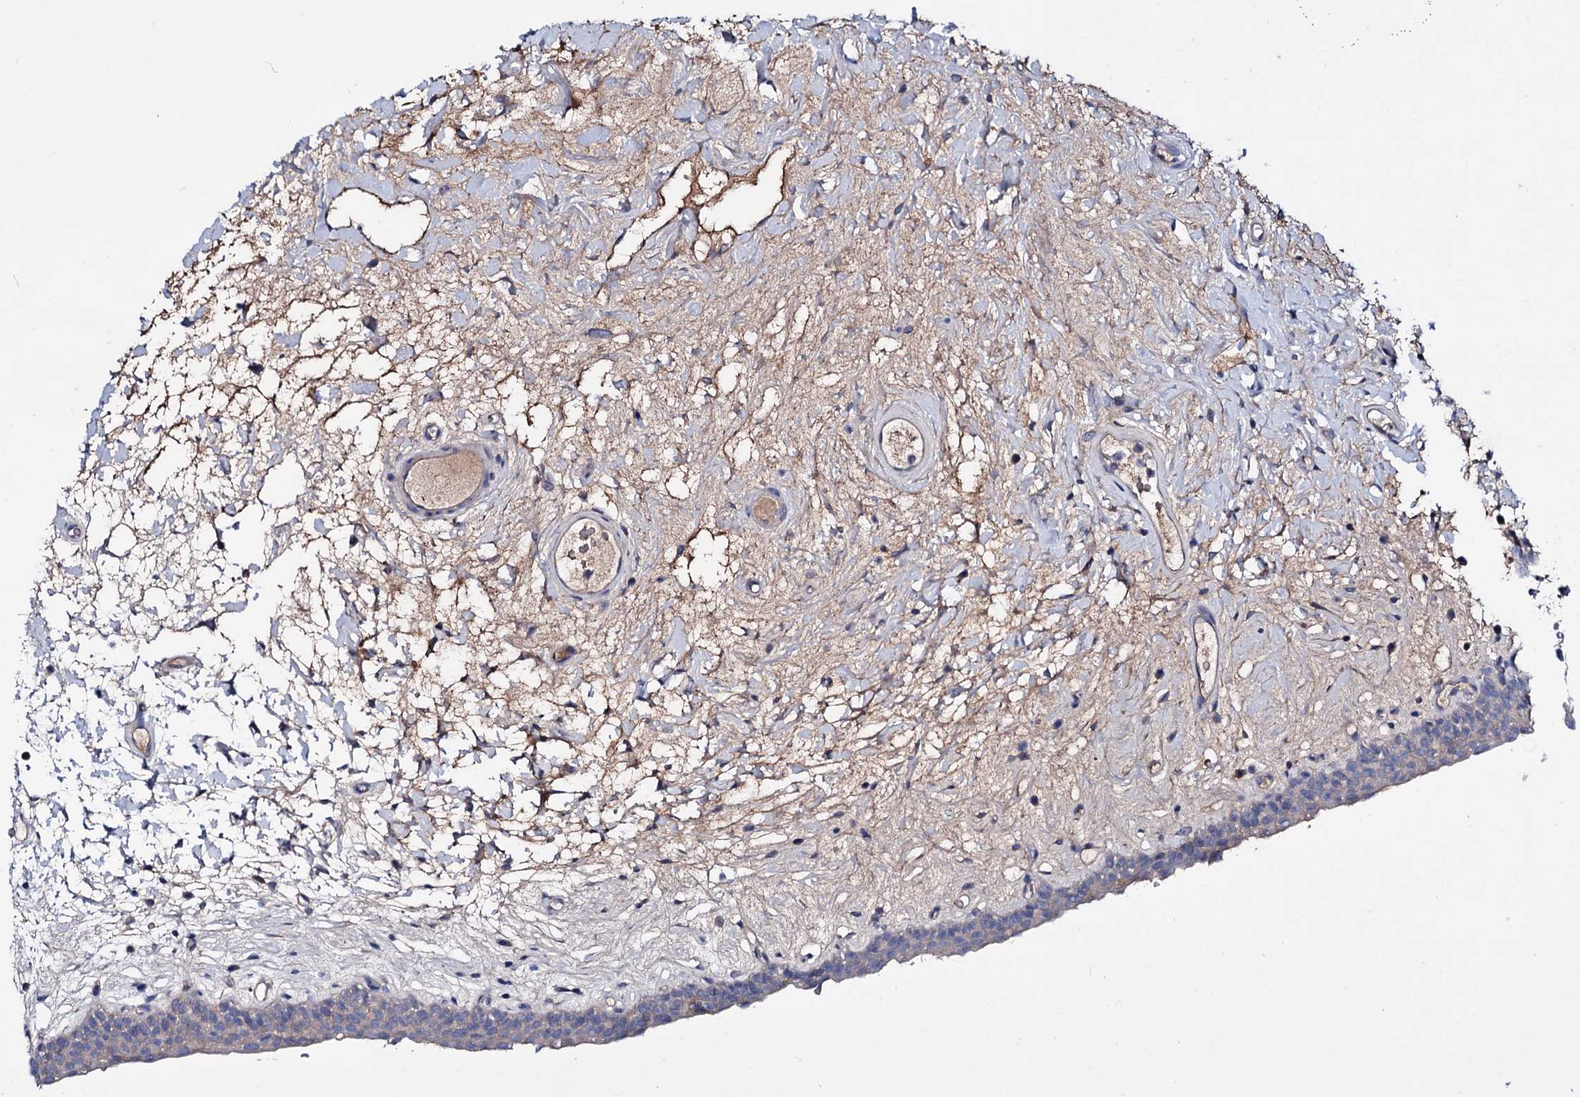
{"staining": {"intensity": "negative", "quantity": "none", "location": "none"}, "tissue": "urinary bladder", "cell_type": "Urothelial cells", "image_type": "normal", "snomed": [{"axis": "morphology", "description": "Normal tissue, NOS"}, {"axis": "topography", "description": "Urinary bladder"}], "caption": "A high-resolution image shows IHC staining of normal urinary bladder, which reveals no significant staining in urothelial cells. The staining was performed using DAB (3,3'-diaminobenzidine) to visualize the protein expression in brown, while the nuclei were stained in blue with hematoxylin (Magnification: 20x).", "gene": "PPP1R32", "patient": {"sex": "male", "age": 83}}